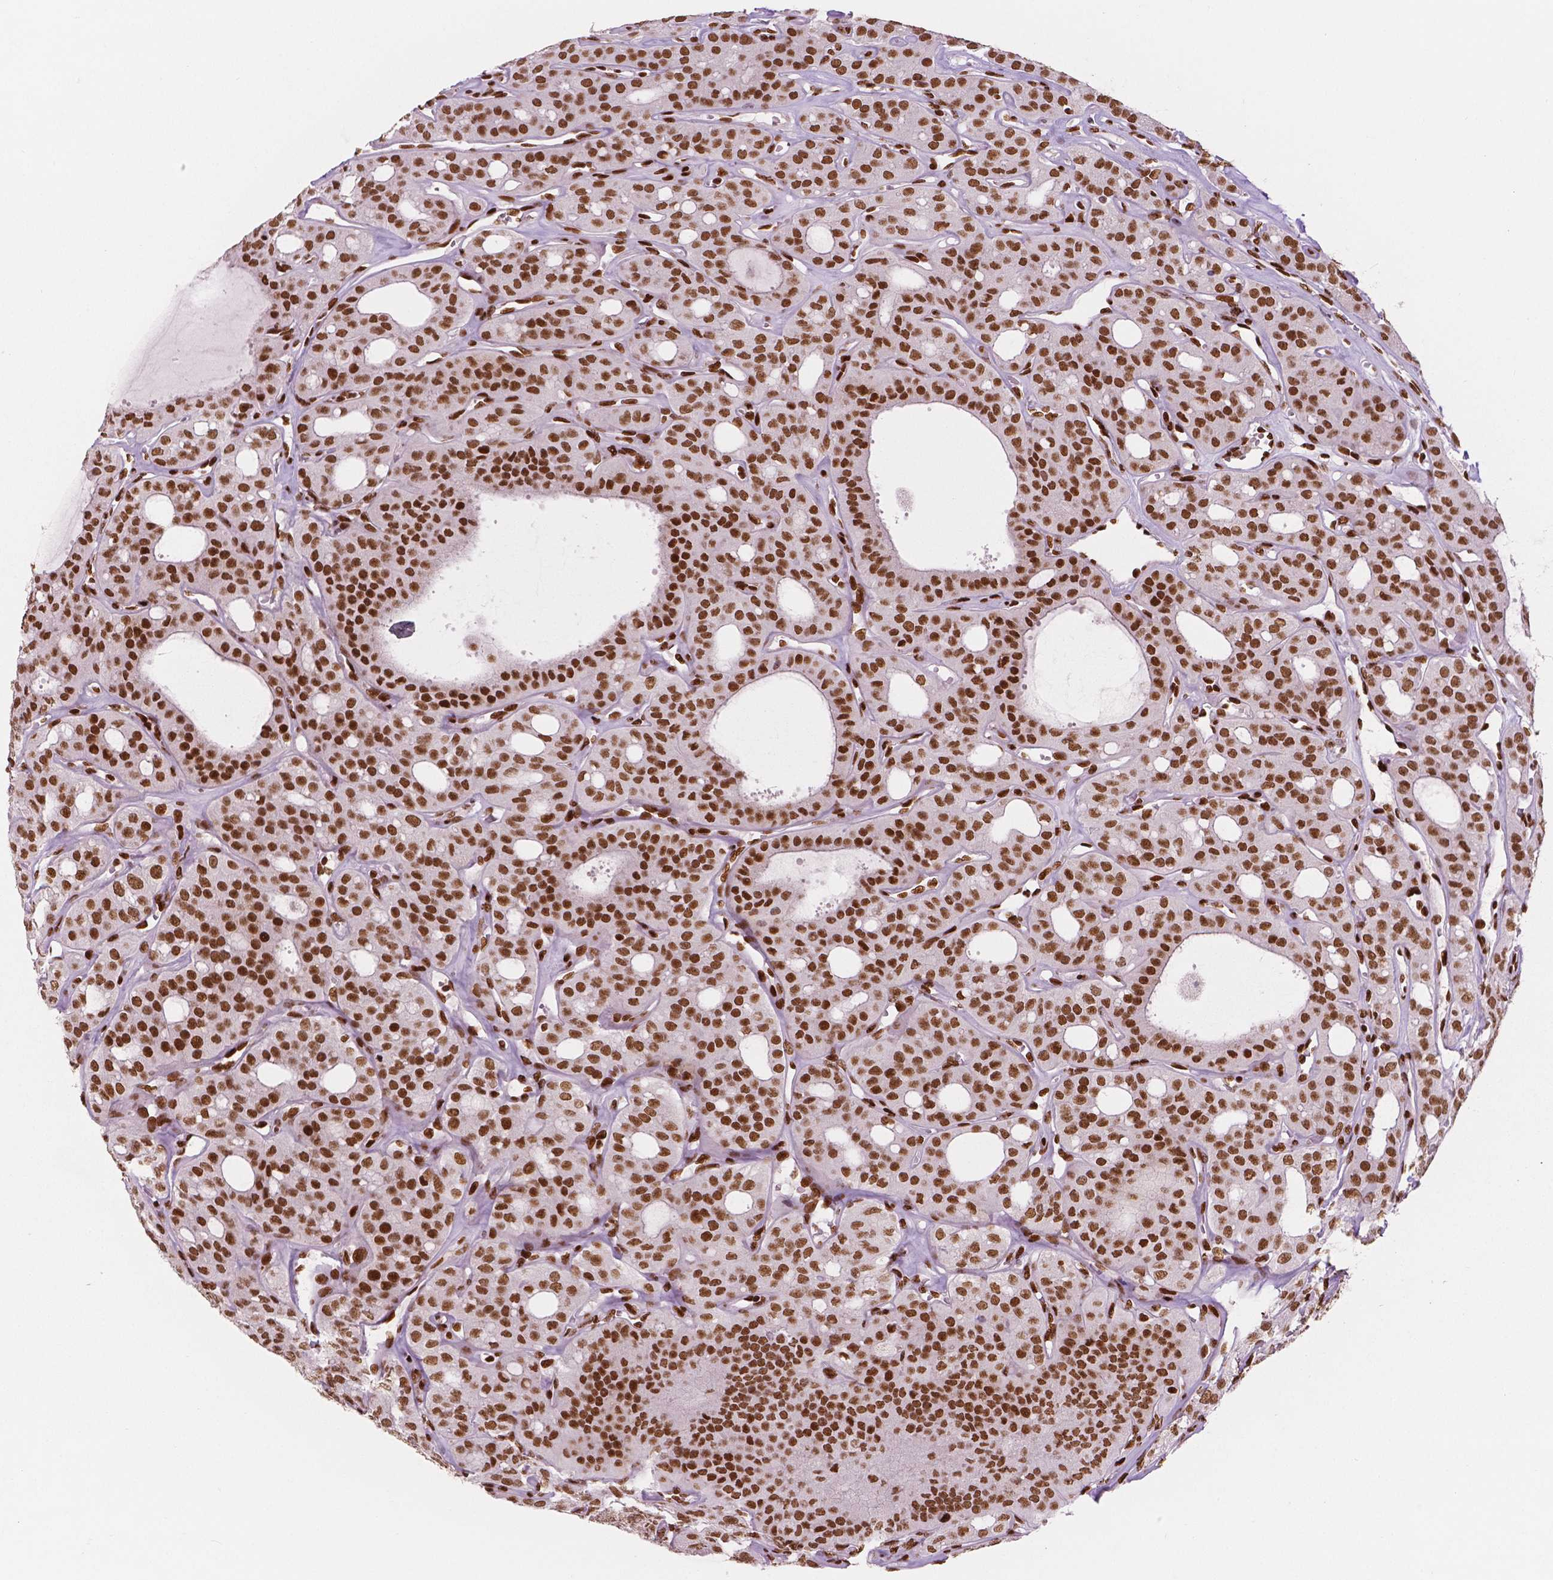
{"staining": {"intensity": "strong", "quantity": ">75%", "location": "nuclear"}, "tissue": "thyroid cancer", "cell_type": "Tumor cells", "image_type": "cancer", "snomed": [{"axis": "morphology", "description": "Follicular adenoma carcinoma, NOS"}, {"axis": "topography", "description": "Thyroid gland"}], "caption": "Immunohistochemistry staining of thyroid cancer (follicular adenoma carcinoma), which displays high levels of strong nuclear staining in approximately >75% of tumor cells indicating strong nuclear protein staining. The staining was performed using DAB (brown) for protein detection and nuclei were counterstained in hematoxylin (blue).", "gene": "BRD4", "patient": {"sex": "male", "age": 75}}